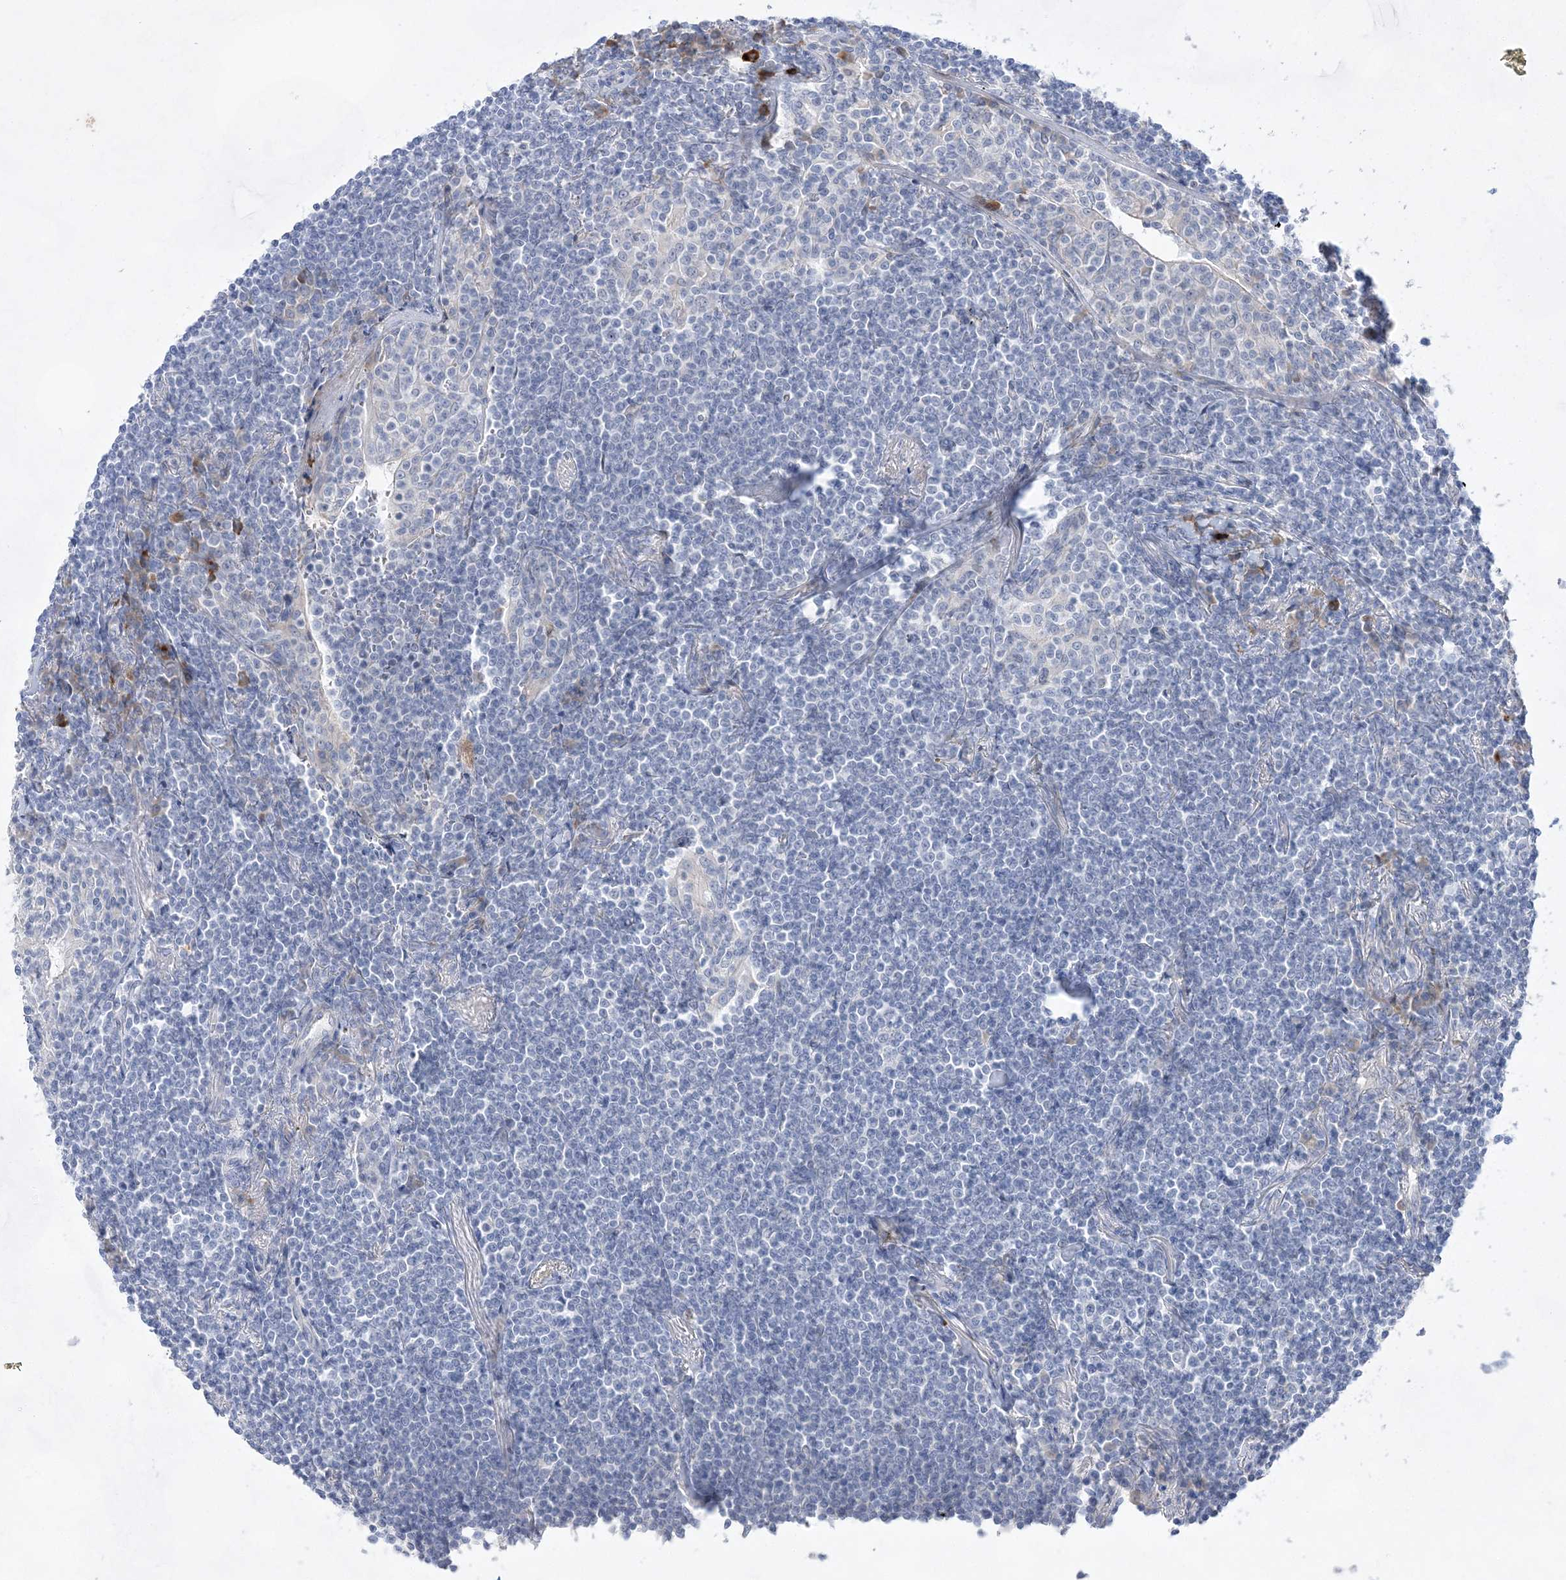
{"staining": {"intensity": "negative", "quantity": "none", "location": "none"}, "tissue": "lymphoma", "cell_type": "Tumor cells", "image_type": "cancer", "snomed": [{"axis": "morphology", "description": "Malignant lymphoma, non-Hodgkin's type, Low grade"}, {"axis": "topography", "description": "Lung"}], "caption": "Histopathology image shows no significant protein positivity in tumor cells of lymphoma. (IHC, brightfield microscopy, high magnification).", "gene": "TMEM132B", "patient": {"sex": "female", "age": 71}}